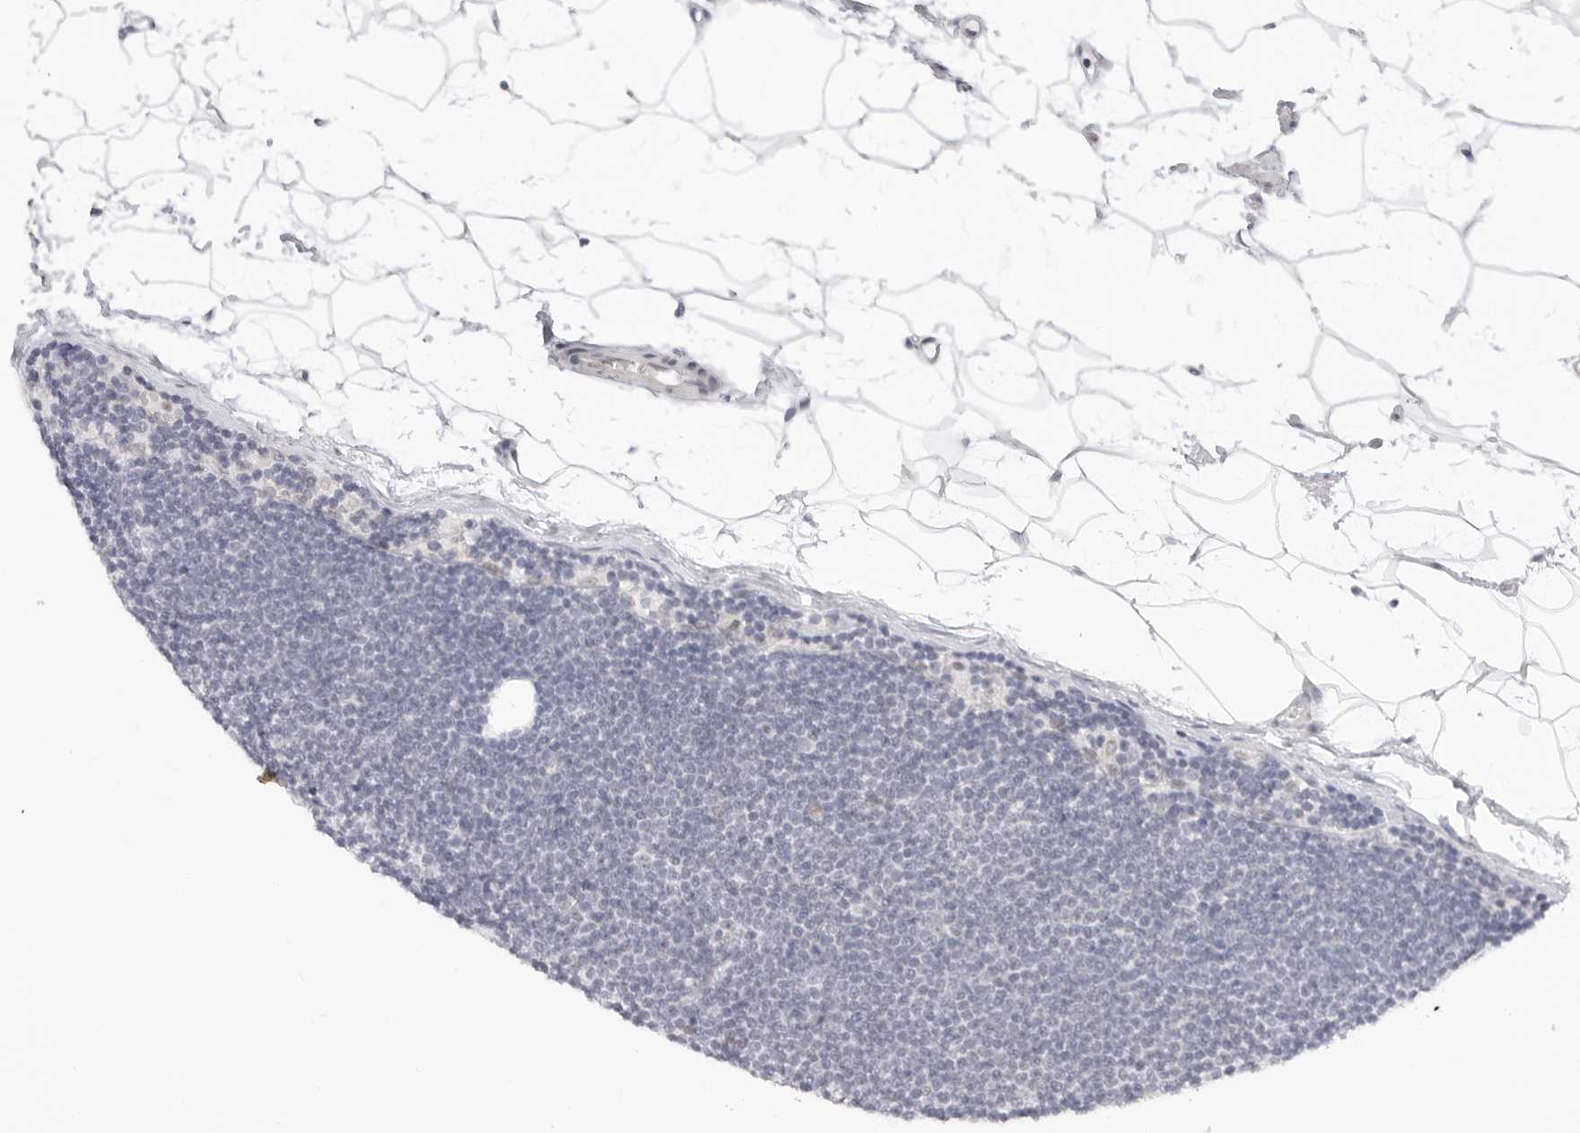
{"staining": {"intensity": "negative", "quantity": "none", "location": "none"}, "tissue": "lymphoma", "cell_type": "Tumor cells", "image_type": "cancer", "snomed": [{"axis": "morphology", "description": "Malignant lymphoma, non-Hodgkin's type, Low grade"}, {"axis": "topography", "description": "Lymph node"}], "caption": "Protein analysis of lymphoma displays no significant staining in tumor cells. The staining is performed using DAB (3,3'-diaminobenzidine) brown chromogen with nuclei counter-stained in using hematoxylin.", "gene": "HIPK3", "patient": {"sex": "female", "age": 53}}